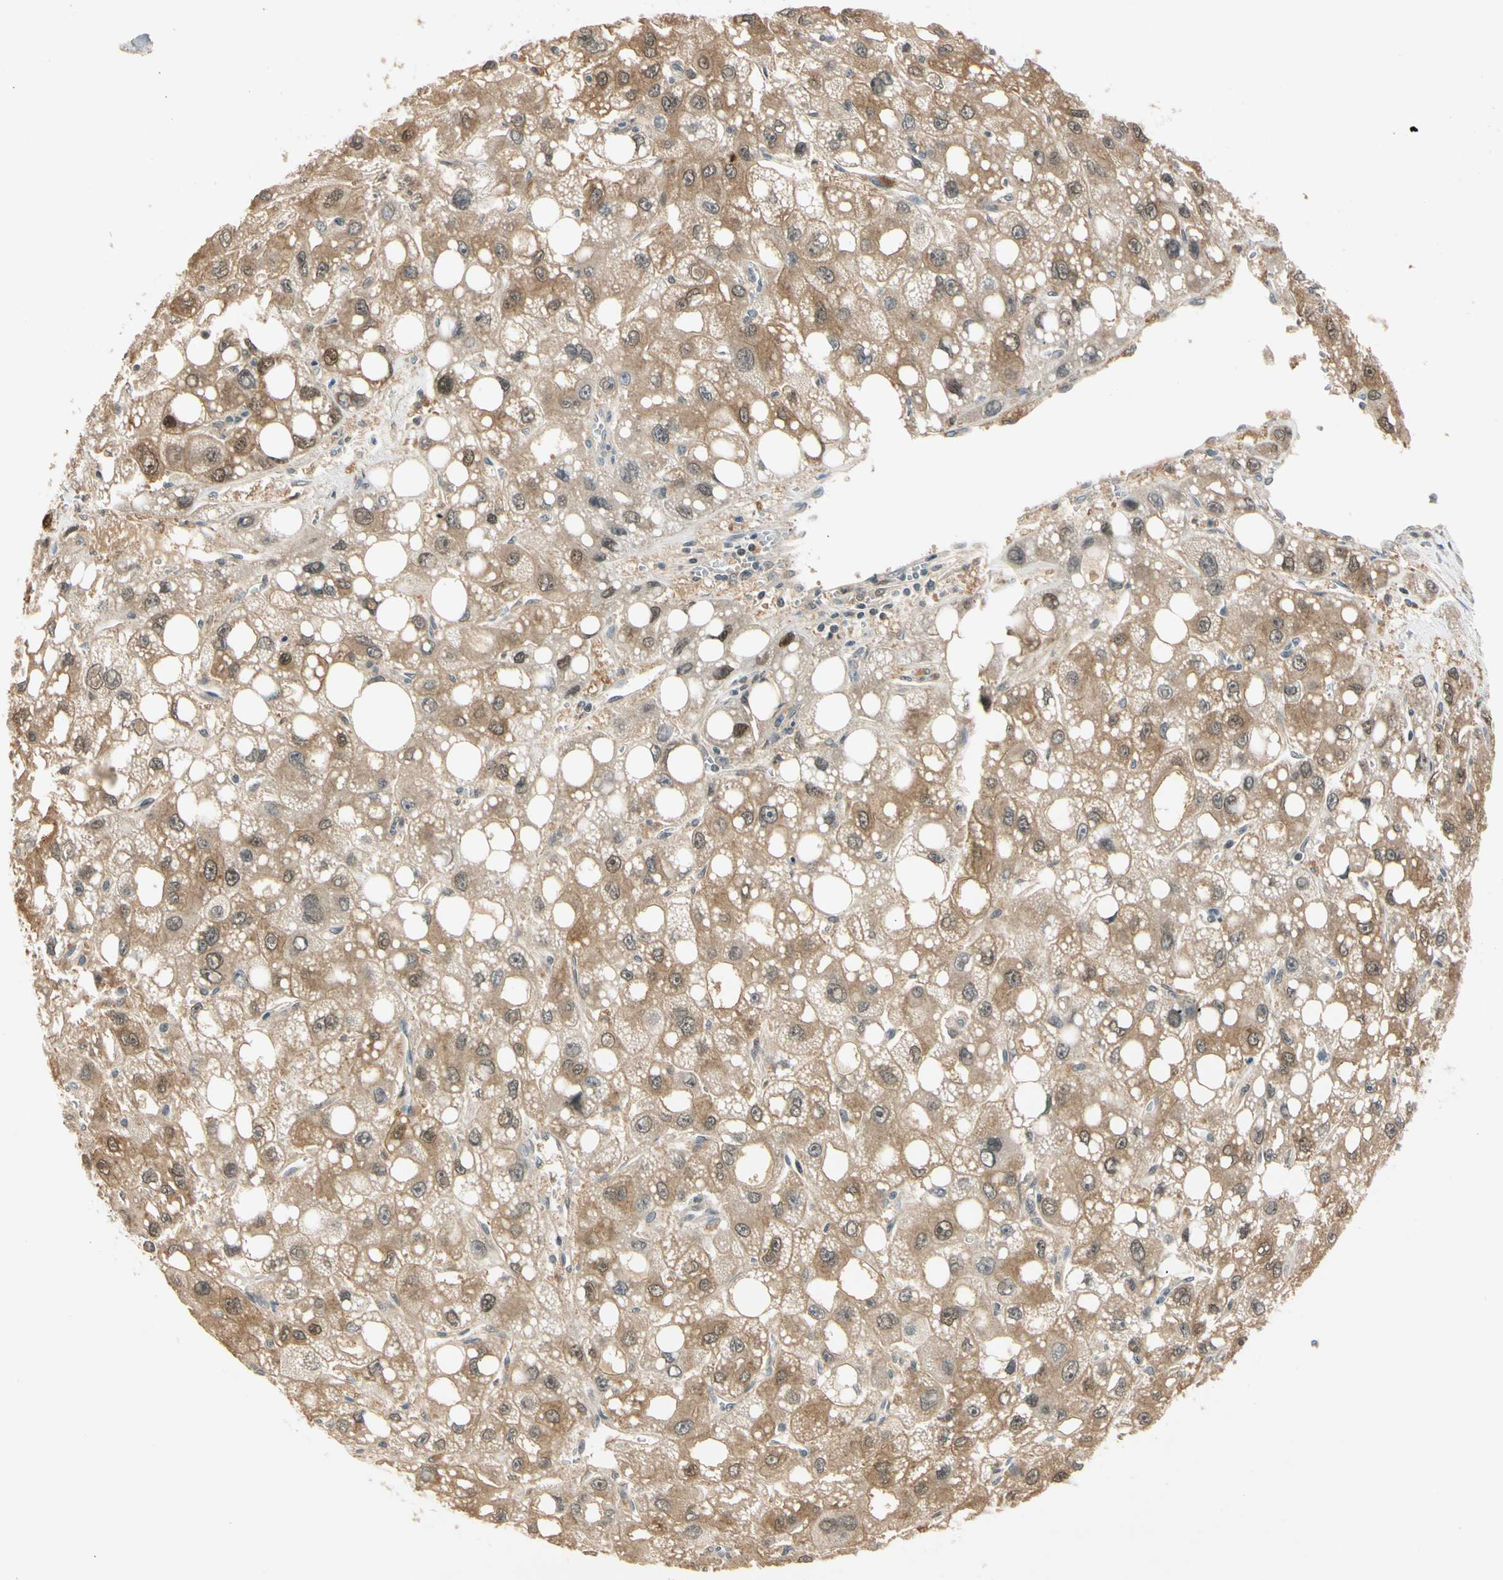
{"staining": {"intensity": "moderate", "quantity": ">75%", "location": "cytoplasmic/membranous,nuclear"}, "tissue": "liver cancer", "cell_type": "Tumor cells", "image_type": "cancer", "snomed": [{"axis": "morphology", "description": "Carcinoma, Hepatocellular, NOS"}, {"axis": "topography", "description": "Liver"}], "caption": "This is a photomicrograph of immunohistochemistry (IHC) staining of liver hepatocellular carcinoma, which shows moderate staining in the cytoplasmic/membranous and nuclear of tumor cells.", "gene": "RIOX2", "patient": {"sex": "male", "age": 55}}